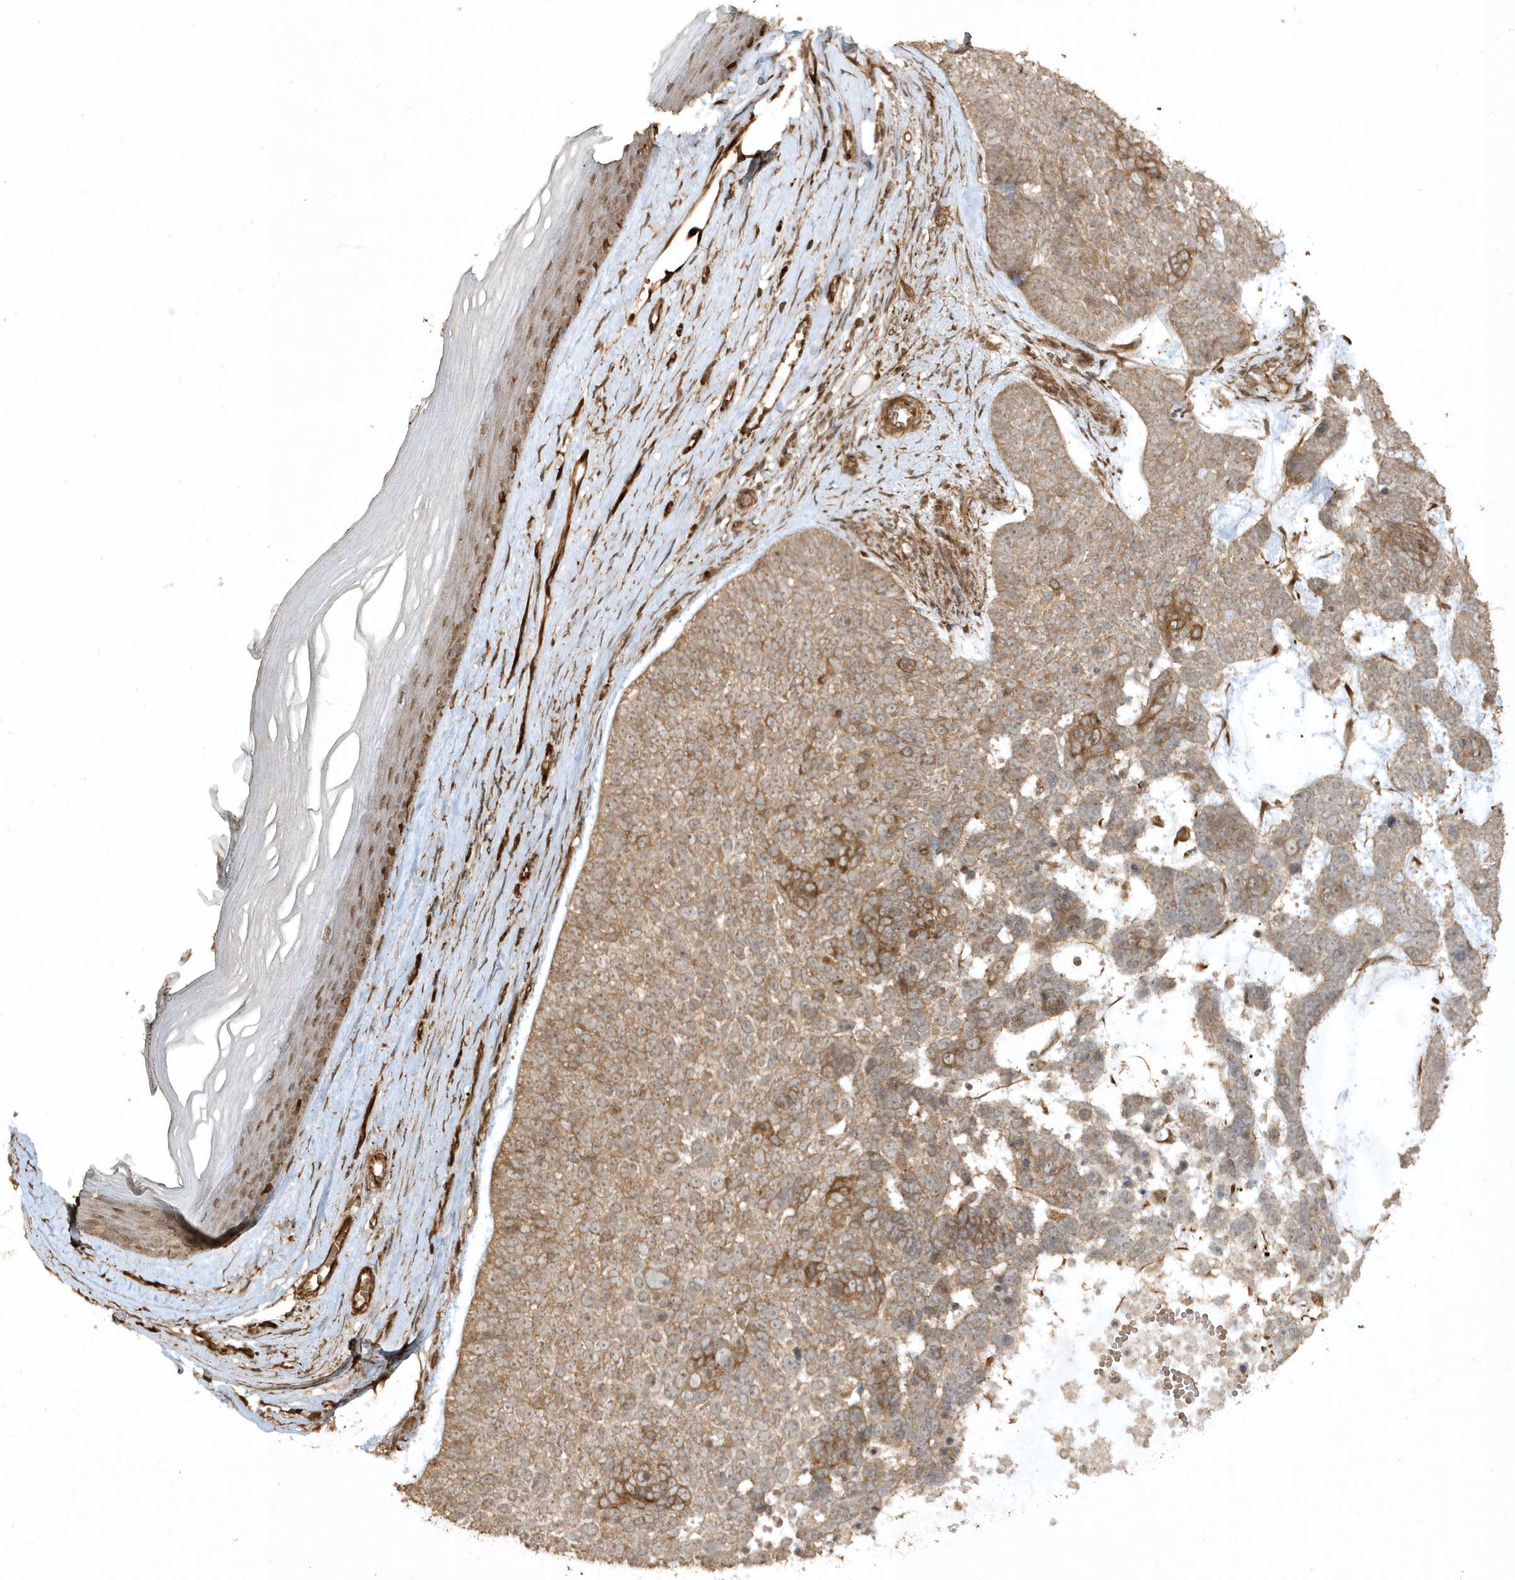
{"staining": {"intensity": "moderate", "quantity": ">75%", "location": "cytoplasmic/membranous"}, "tissue": "skin cancer", "cell_type": "Tumor cells", "image_type": "cancer", "snomed": [{"axis": "morphology", "description": "Basal cell carcinoma"}, {"axis": "topography", "description": "Skin"}], "caption": "Basal cell carcinoma (skin) stained for a protein displays moderate cytoplasmic/membranous positivity in tumor cells.", "gene": "AVPI1", "patient": {"sex": "female", "age": 81}}